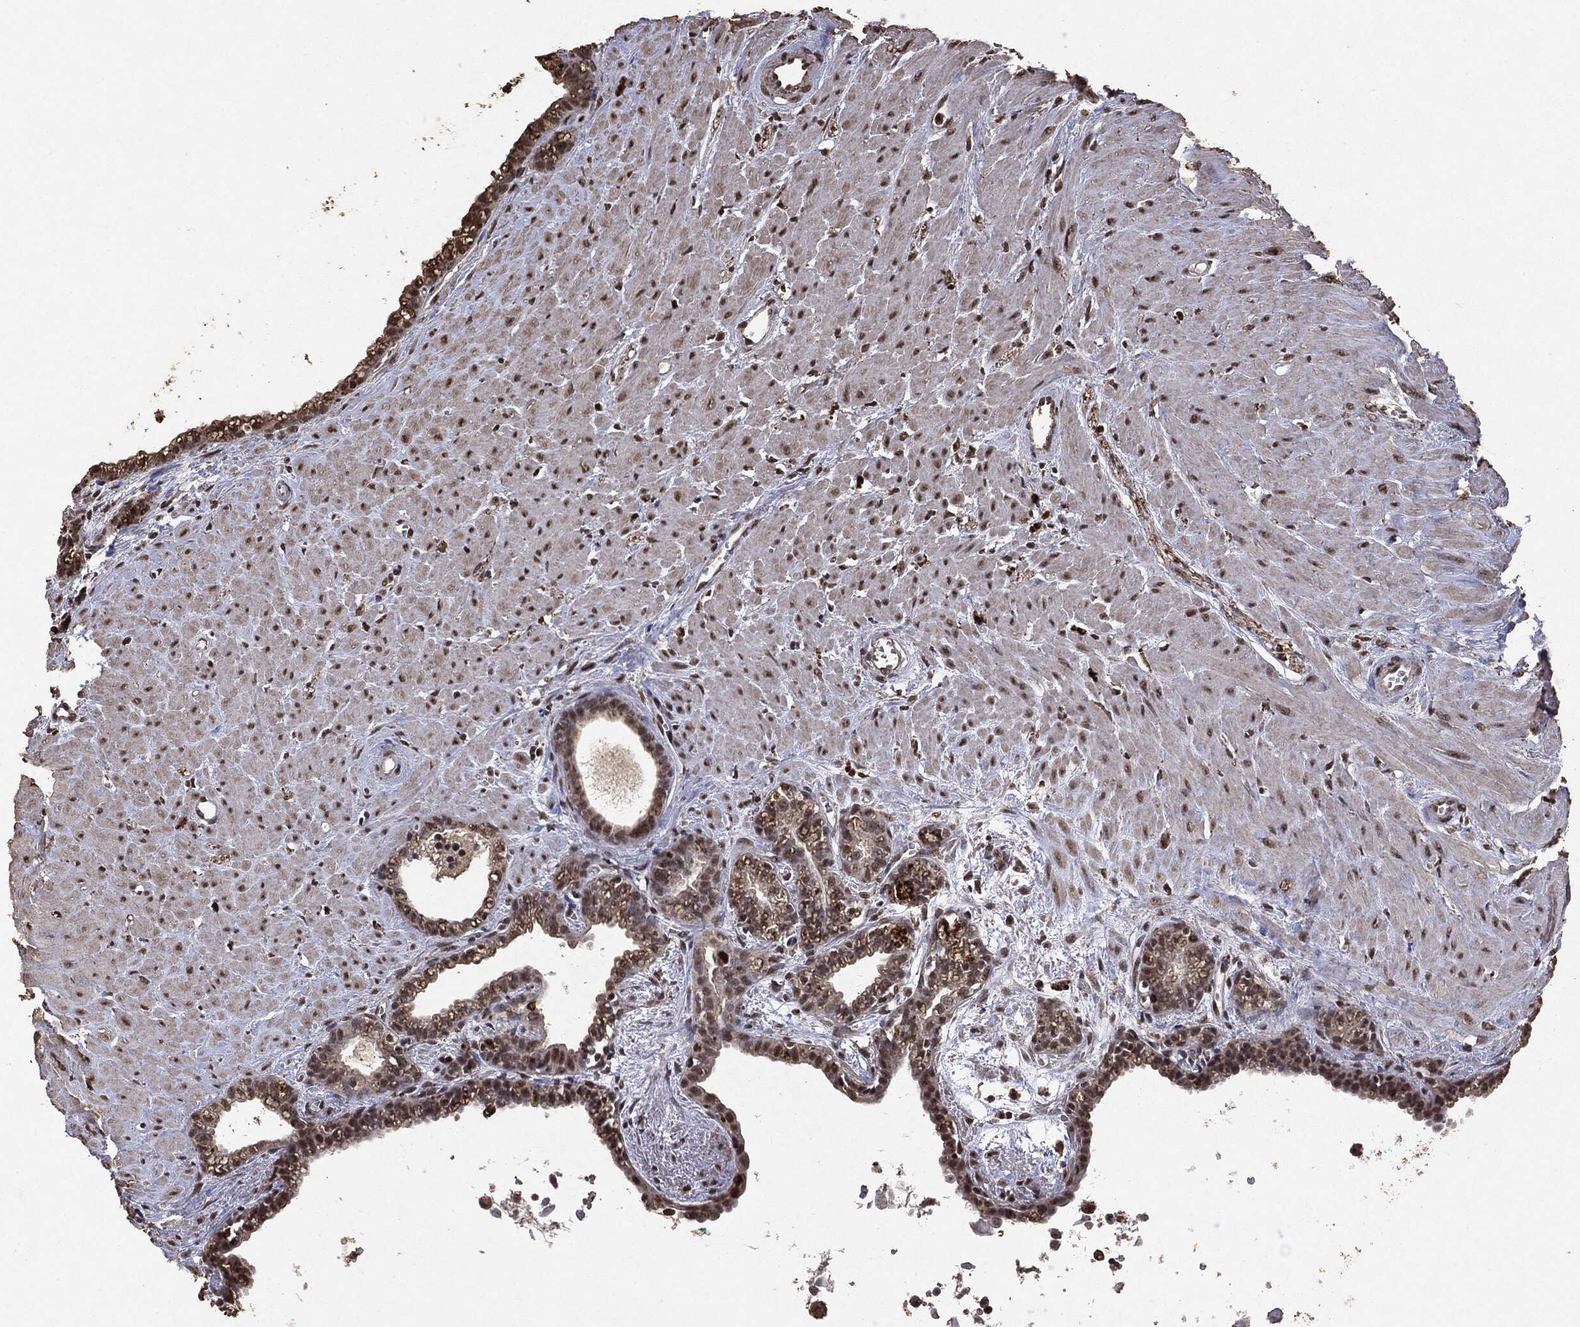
{"staining": {"intensity": "moderate", "quantity": "<25%", "location": "nuclear"}, "tissue": "seminal vesicle", "cell_type": "Glandular cells", "image_type": "normal", "snomed": [{"axis": "morphology", "description": "Normal tissue, NOS"}, {"axis": "morphology", "description": "Urothelial carcinoma, NOS"}, {"axis": "topography", "description": "Urinary bladder"}, {"axis": "topography", "description": "Seminal veicle"}], "caption": "Approximately <25% of glandular cells in unremarkable seminal vesicle exhibit moderate nuclear protein expression as visualized by brown immunohistochemical staining.", "gene": "RAD18", "patient": {"sex": "male", "age": 76}}